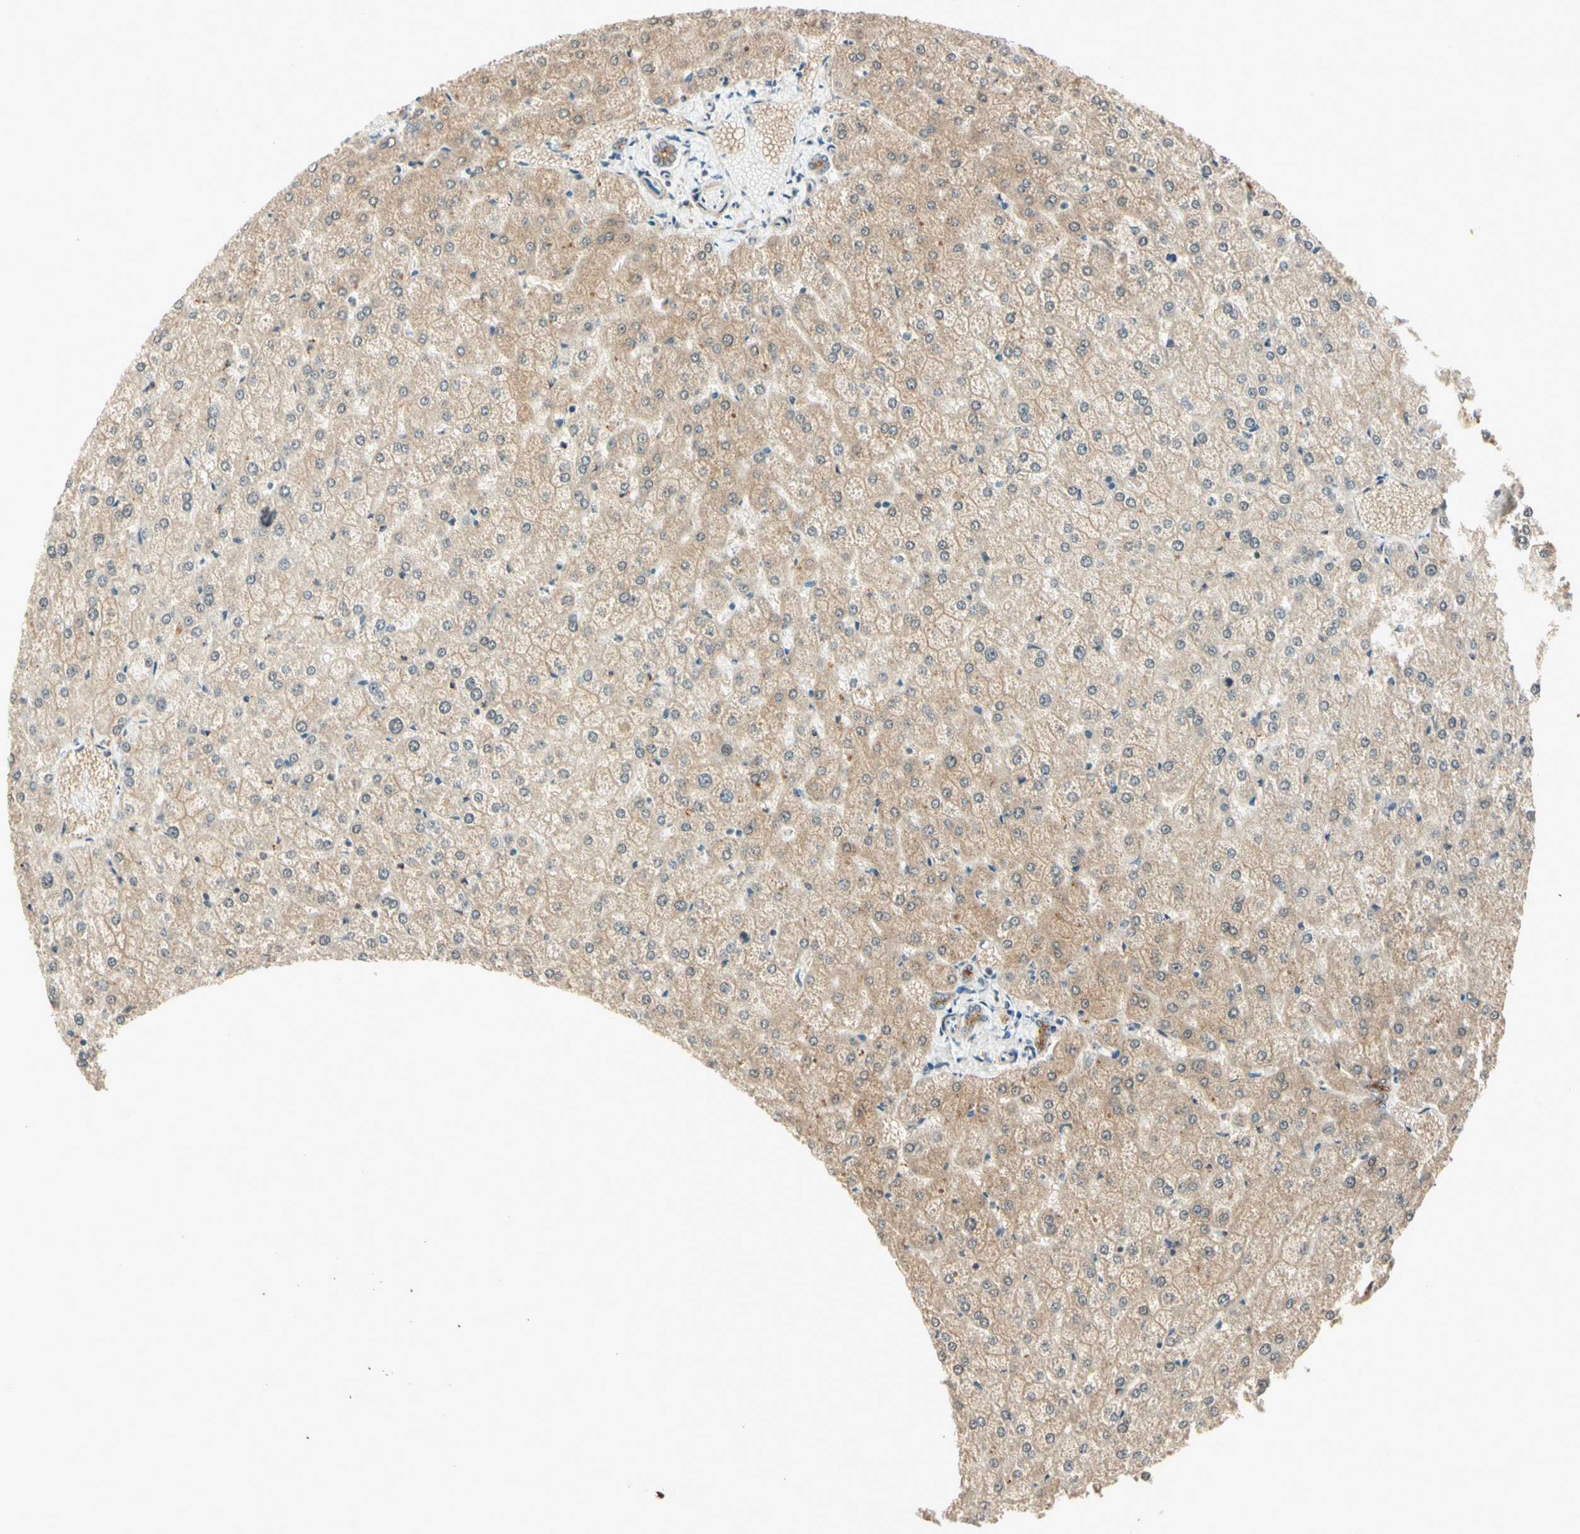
{"staining": {"intensity": "weak", "quantity": ">75%", "location": "cytoplasmic/membranous"}, "tissue": "liver", "cell_type": "Cholangiocytes", "image_type": "normal", "snomed": [{"axis": "morphology", "description": "Normal tissue, NOS"}, {"axis": "topography", "description": "Liver"}], "caption": "This is an image of immunohistochemistry staining of normal liver, which shows weak staining in the cytoplasmic/membranous of cholangiocytes.", "gene": "CDH6", "patient": {"sex": "female", "age": 32}}